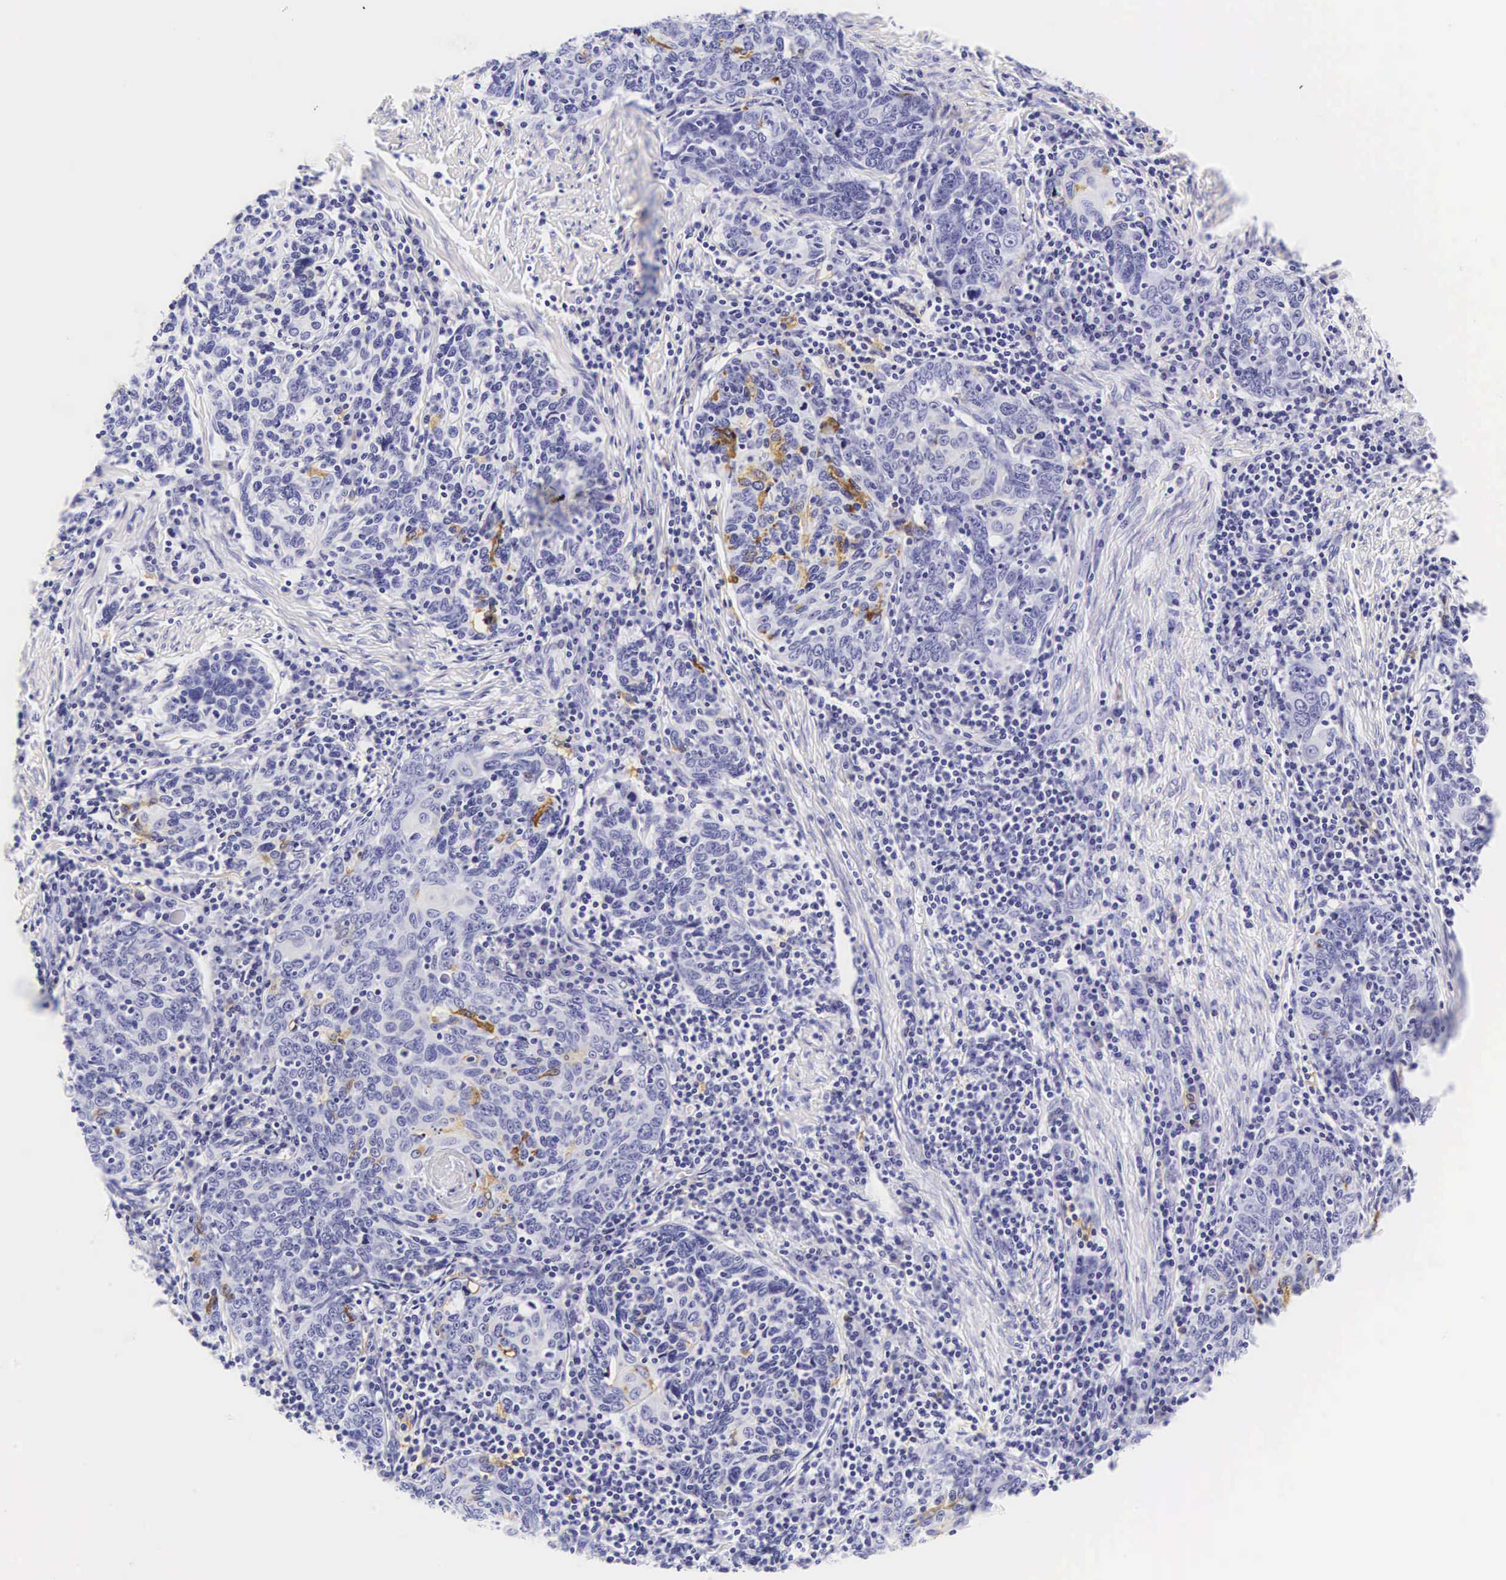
{"staining": {"intensity": "negative", "quantity": "none", "location": "none"}, "tissue": "cervical cancer", "cell_type": "Tumor cells", "image_type": "cancer", "snomed": [{"axis": "morphology", "description": "Squamous cell carcinoma, NOS"}, {"axis": "topography", "description": "Cervix"}], "caption": "Tumor cells show no significant protein positivity in cervical cancer (squamous cell carcinoma). (Stains: DAB IHC with hematoxylin counter stain, Microscopy: brightfield microscopy at high magnification).", "gene": "CD1A", "patient": {"sex": "female", "age": 41}}